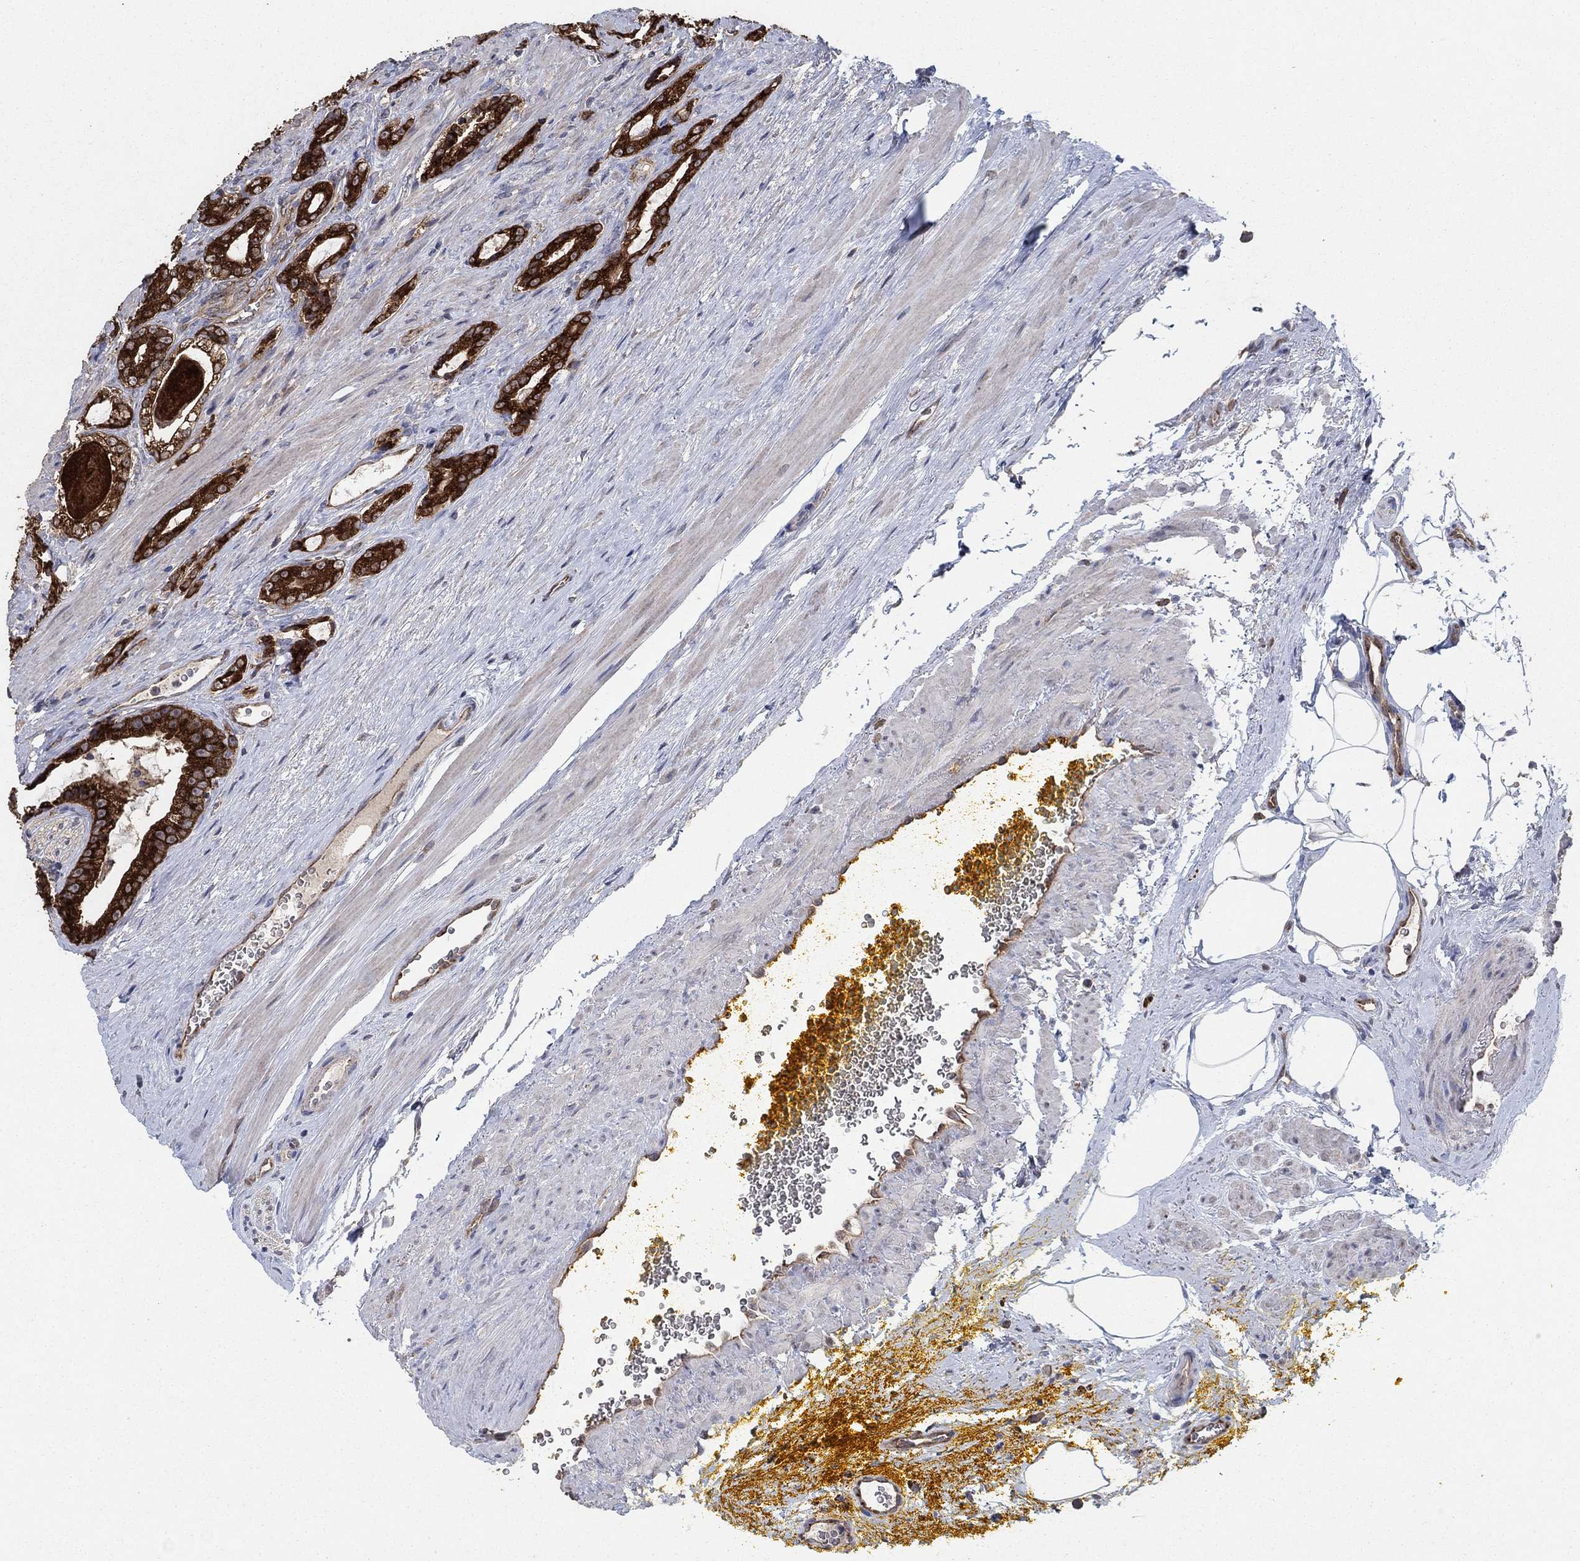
{"staining": {"intensity": "strong", "quantity": ">75%", "location": "cytoplasmic/membranous"}, "tissue": "prostate cancer", "cell_type": "Tumor cells", "image_type": "cancer", "snomed": [{"axis": "morphology", "description": "Adenocarcinoma, NOS"}, {"axis": "topography", "description": "Prostate"}], "caption": "Protein staining displays strong cytoplasmic/membranous staining in about >75% of tumor cells in prostate cancer. (IHC, brightfield microscopy, high magnification).", "gene": "HID1", "patient": {"sex": "male", "age": 67}}